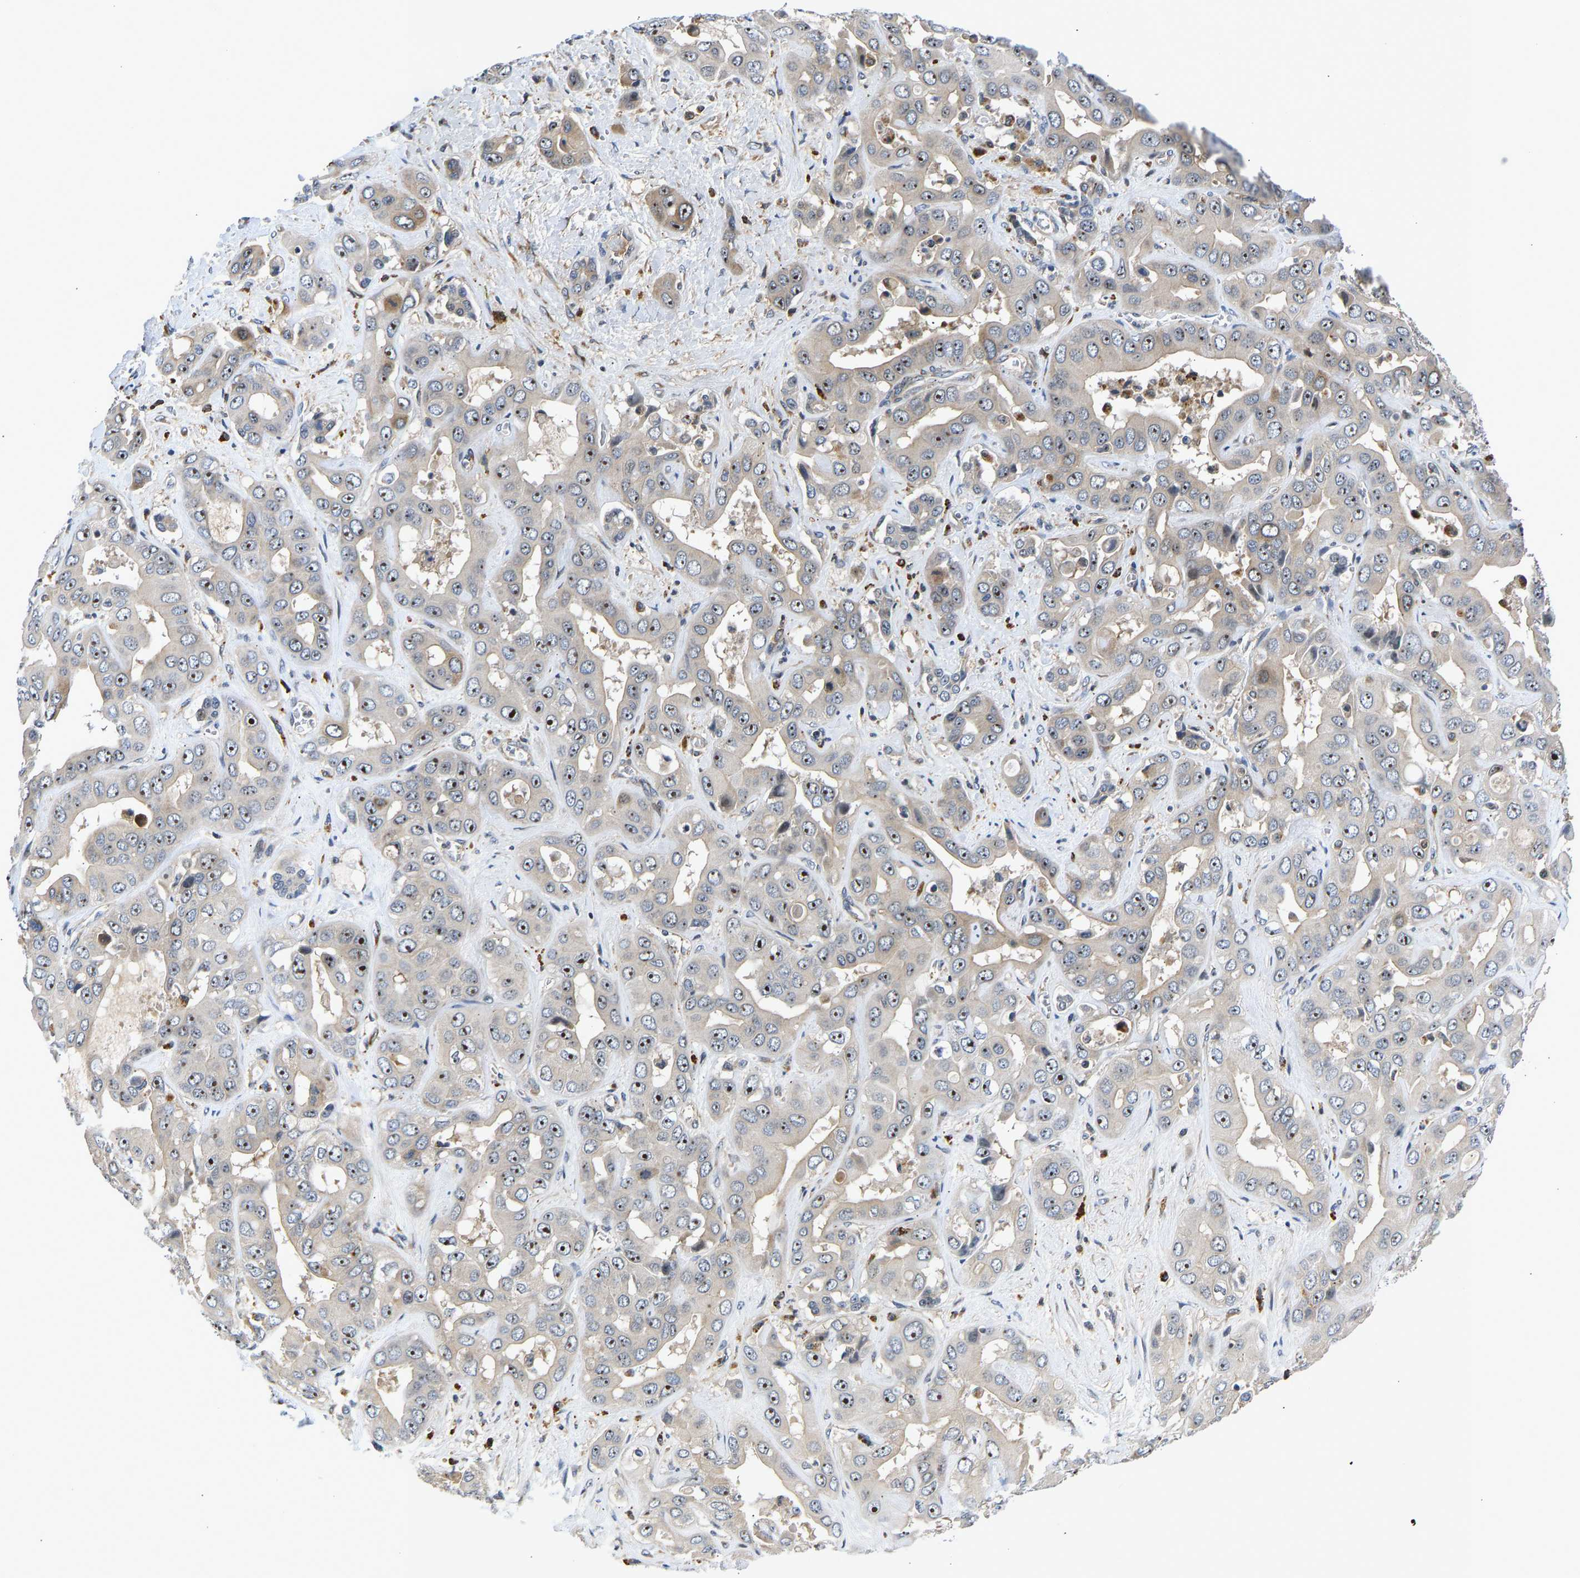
{"staining": {"intensity": "moderate", "quantity": ">75%", "location": "nuclear"}, "tissue": "liver cancer", "cell_type": "Tumor cells", "image_type": "cancer", "snomed": [{"axis": "morphology", "description": "Cholangiocarcinoma"}, {"axis": "topography", "description": "Liver"}], "caption": "A brown stain shows moderate nuclear positivity of a protein in human liver cholangiocarcinoma tumor cells.", "gene": "RESF1", "patient": {"sex": "female", "age": 52}}